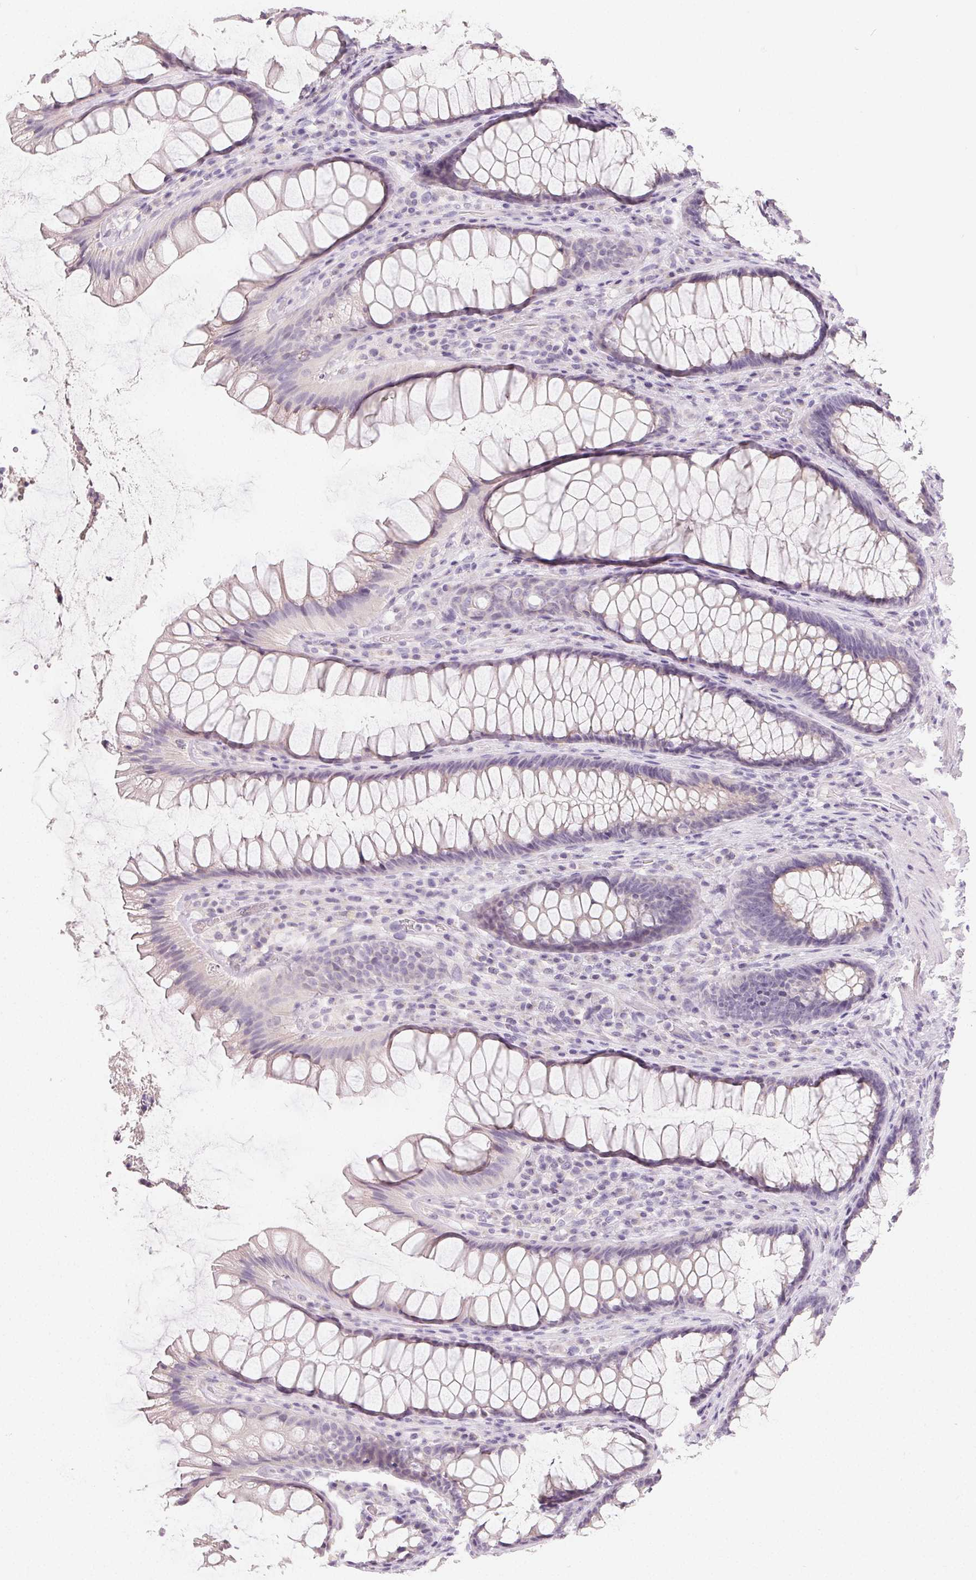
{"staining": {"intensity": "negative", "quantity": "none", "location": "none"}, "tissue": "rectum", "cell_type": "Glandular cells", "image_type": "normal", "snomed": [{"axis": "morphology", "description": "Normal tissue, NOS"}, {"axis": "topography", "description": "Rectum"}], "caption": "Immunohistochemistry photomicrograph of normal rectum stained for a protein (brown), which reveals no expression in glandular cells.", "gene": "MIOX", "patient": {"sex": "male", "age": 72}}